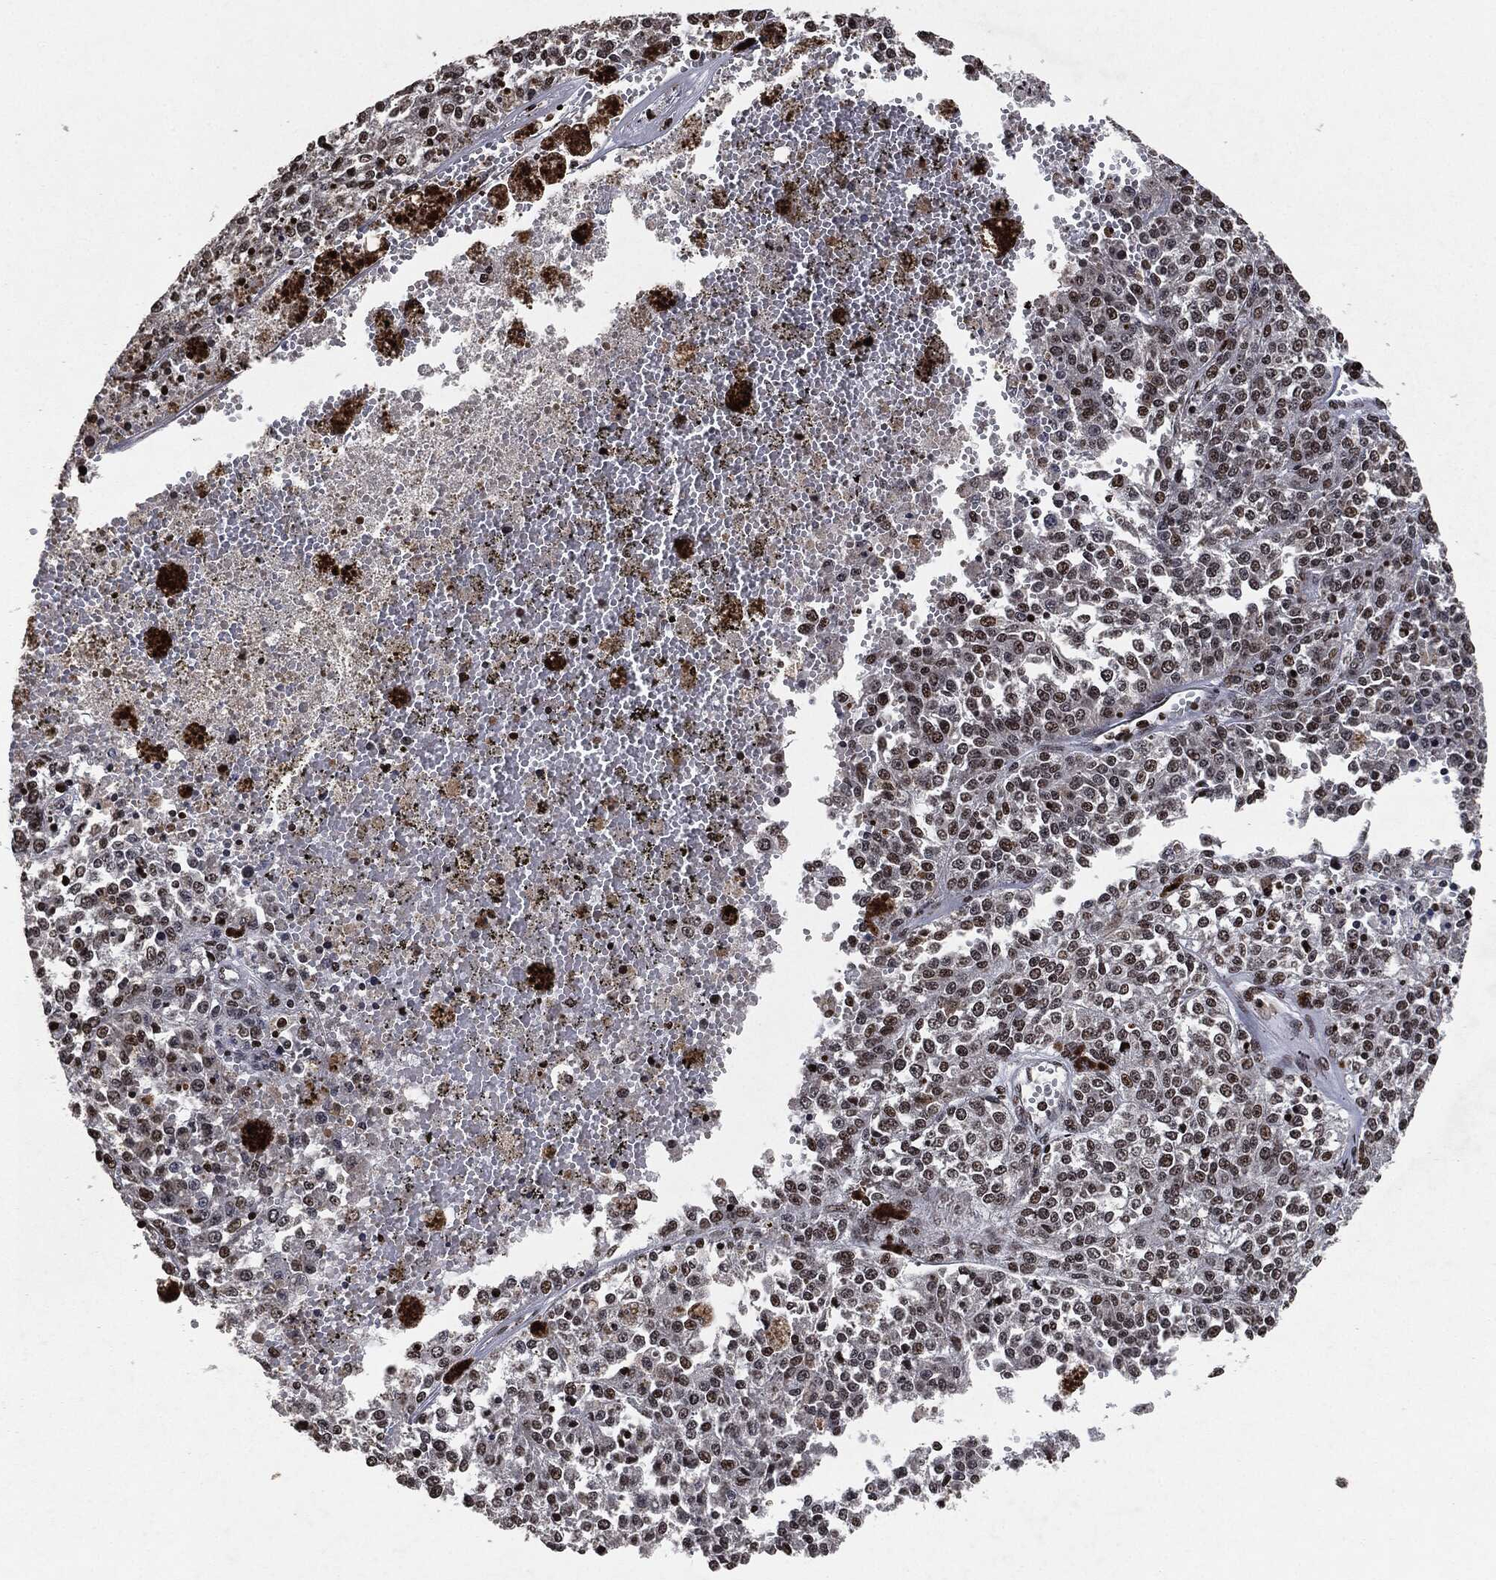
{"staining": {"intensity": "moderate", "quantity": "<25%", "location": "nuclear"}, "tissue": "melanoma", "cell_type": "Tumor cells", "image_type": "cancer", "snomed": [{"axis": "morphology", "description": "Malignant melanoma, Metastatic site"}, {"axis": "topography", "description": "Lymph node"}], "caption": "Protein expression analysis of human malignant melanoma (metastatic site) reveals moderate nuclear staining in about <25% of tumor cells.", "gene": "JUN", "patient": {"sex": "female", "age": 64}}